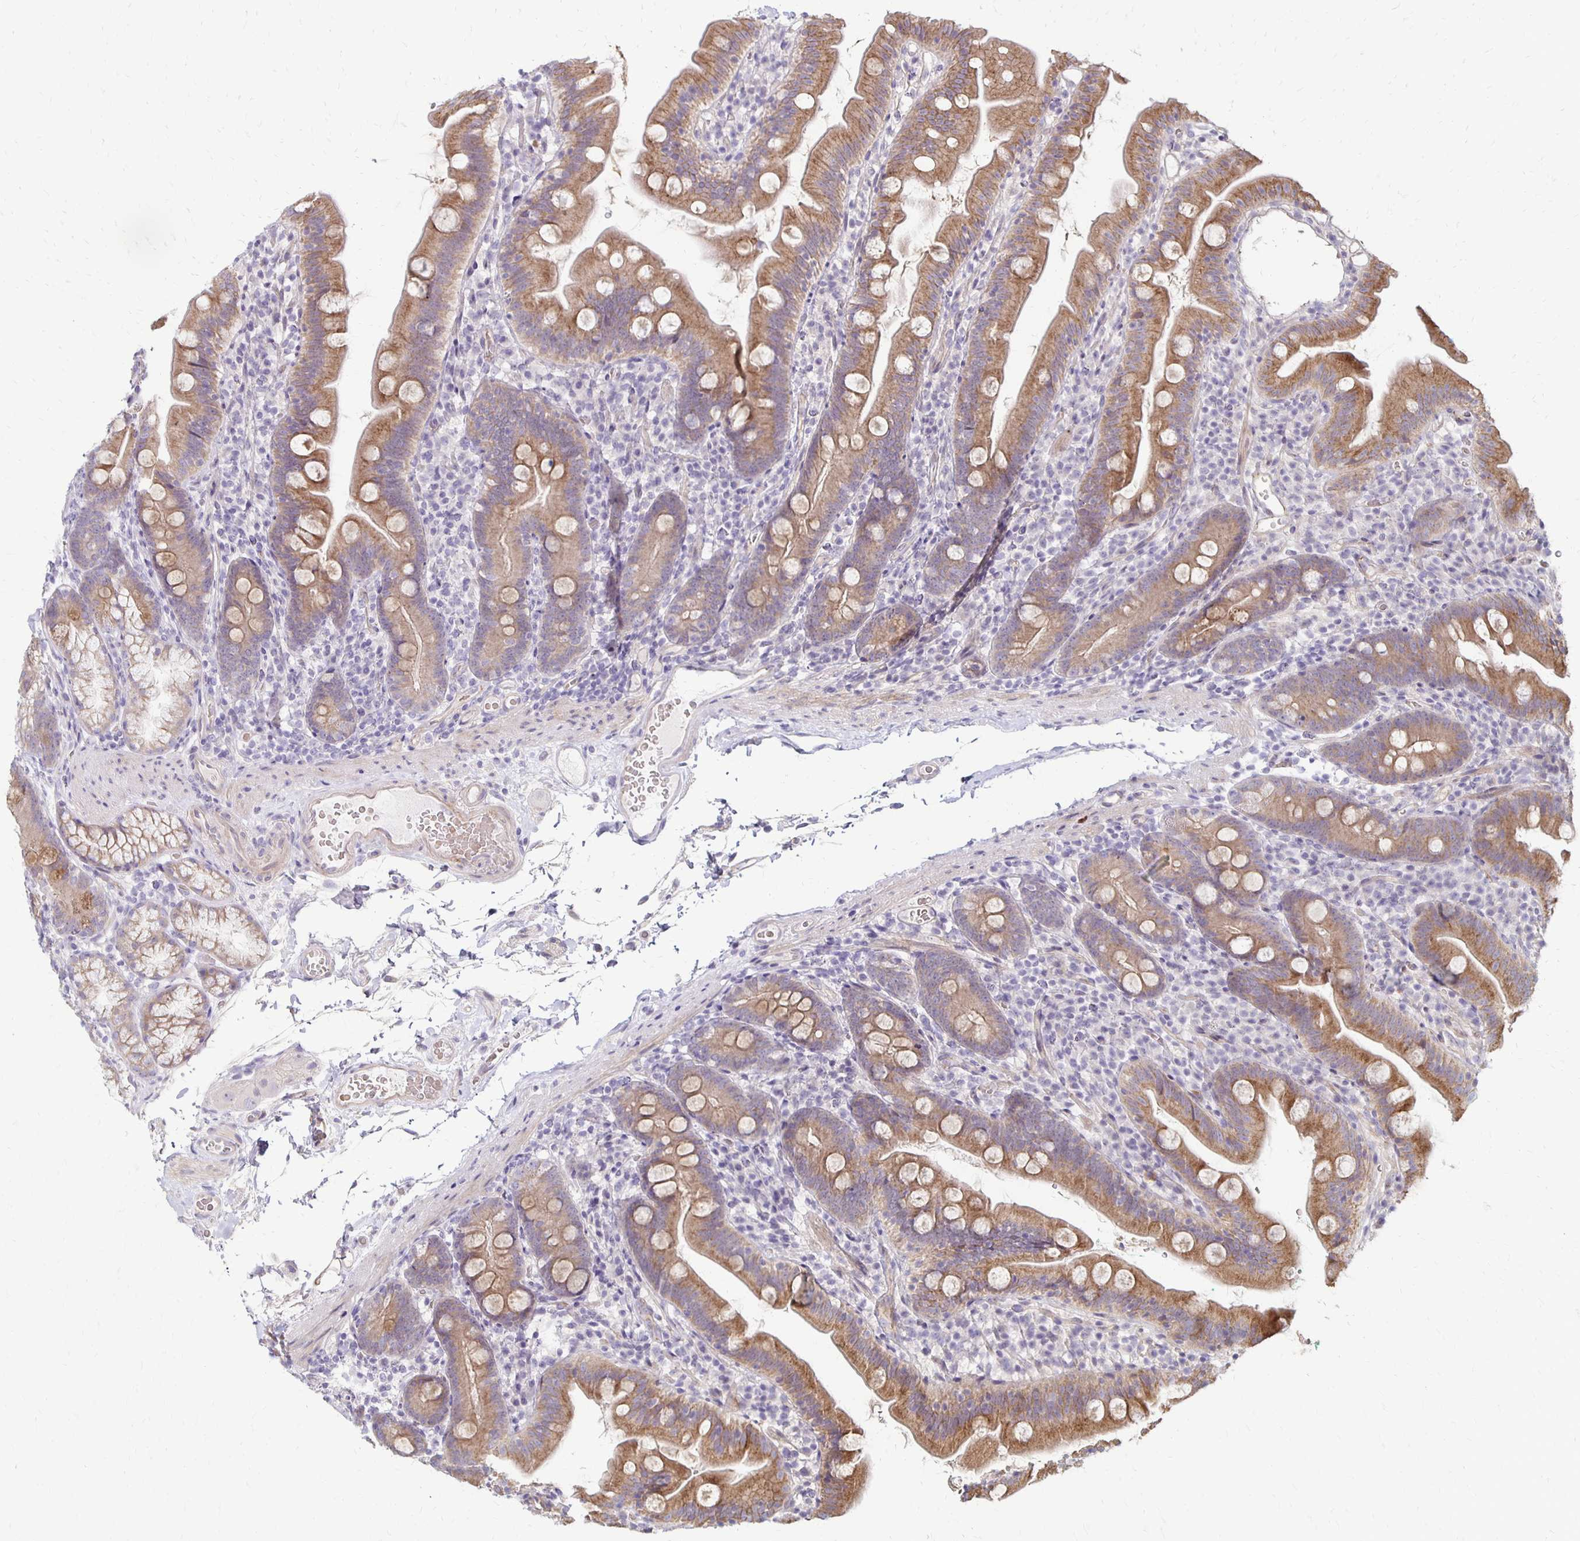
{"staining": {"intensity": "moderate", "quantity": ">75%", "location": "cytoplasmic/membranous"}, "tissue": "duodenum", "cell_type": "Glandular cells", "image_type": "normal", "snomed": [{"axis": "morphology", "description": "Normal tissue, NOS"}, {"axis": "topography", "description": "Duodenum"}], "caption": "IHC (DAB) staining of unremarkable duodenum demonstrates moderate cytoplasmic/membranous protein staining in approximately >75% of glandular cells. (DAB (3,3'-diaminobenzidine) = brown stain, brightfield microscopy at high magnification).", "gene": "KATNBL1", "patient": {"sex": "female", "age": 67}}